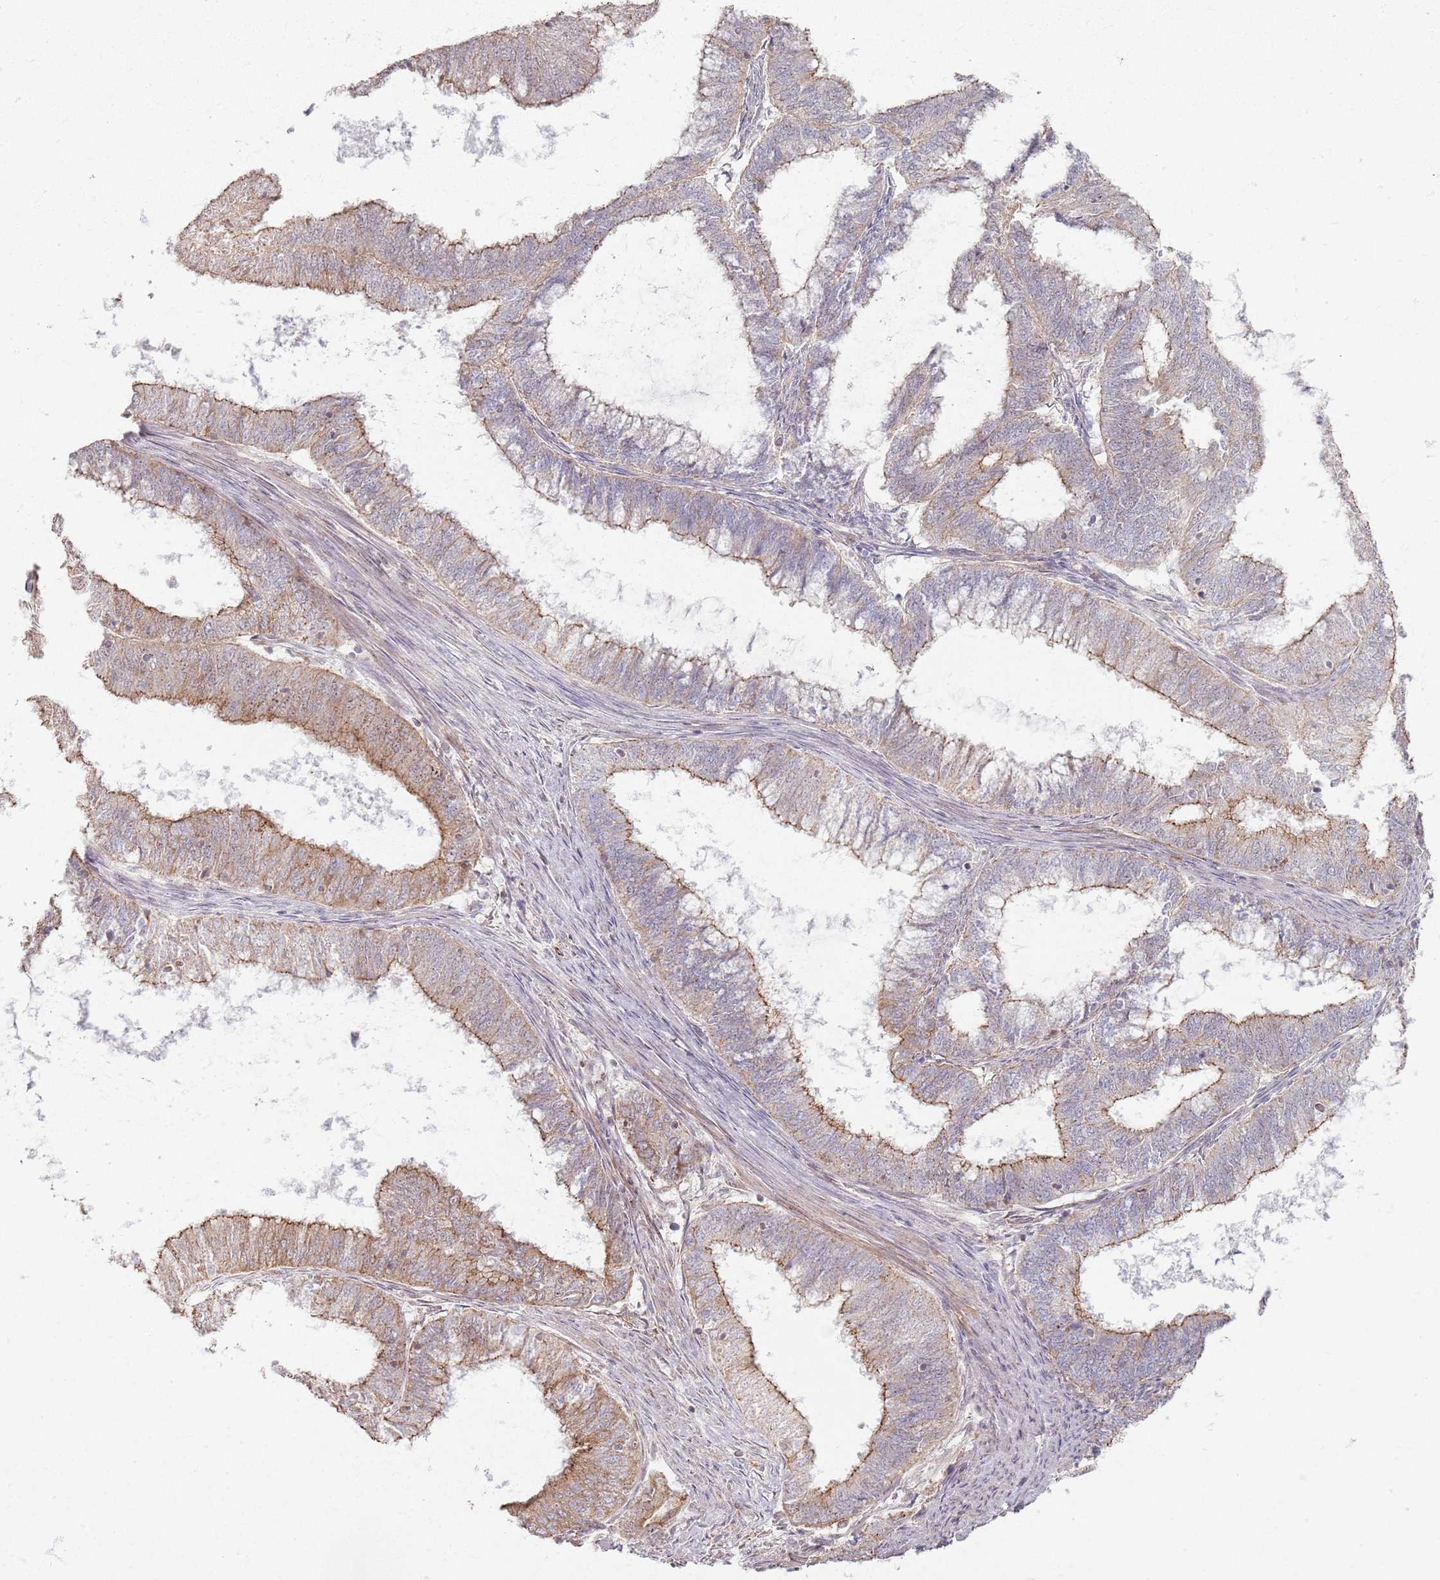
{"staining": {"intensity": "moderate", "quantity": "25%-75%", "location": "cytoplasmic/membranous"}, "tissue": "endometrial cancer", "cell_type": "Tumor cells", "image_type": "cancer", "snomed": [{"axis": "morphology", "description": "Adenocarcinoma, NOS"}, {"axis": "topography", "description": "Endometrium"}], "caption": "Immunohistochemistry (DAB (3,3'-diaminobenzidine)) staining of human endometrial cancer displays moderate cytoplasmic/membranous protein expression in about 25%-75% of tumor cells.", "gene": "KCNA5", "patient": {"sex": "female", "age": 51}}